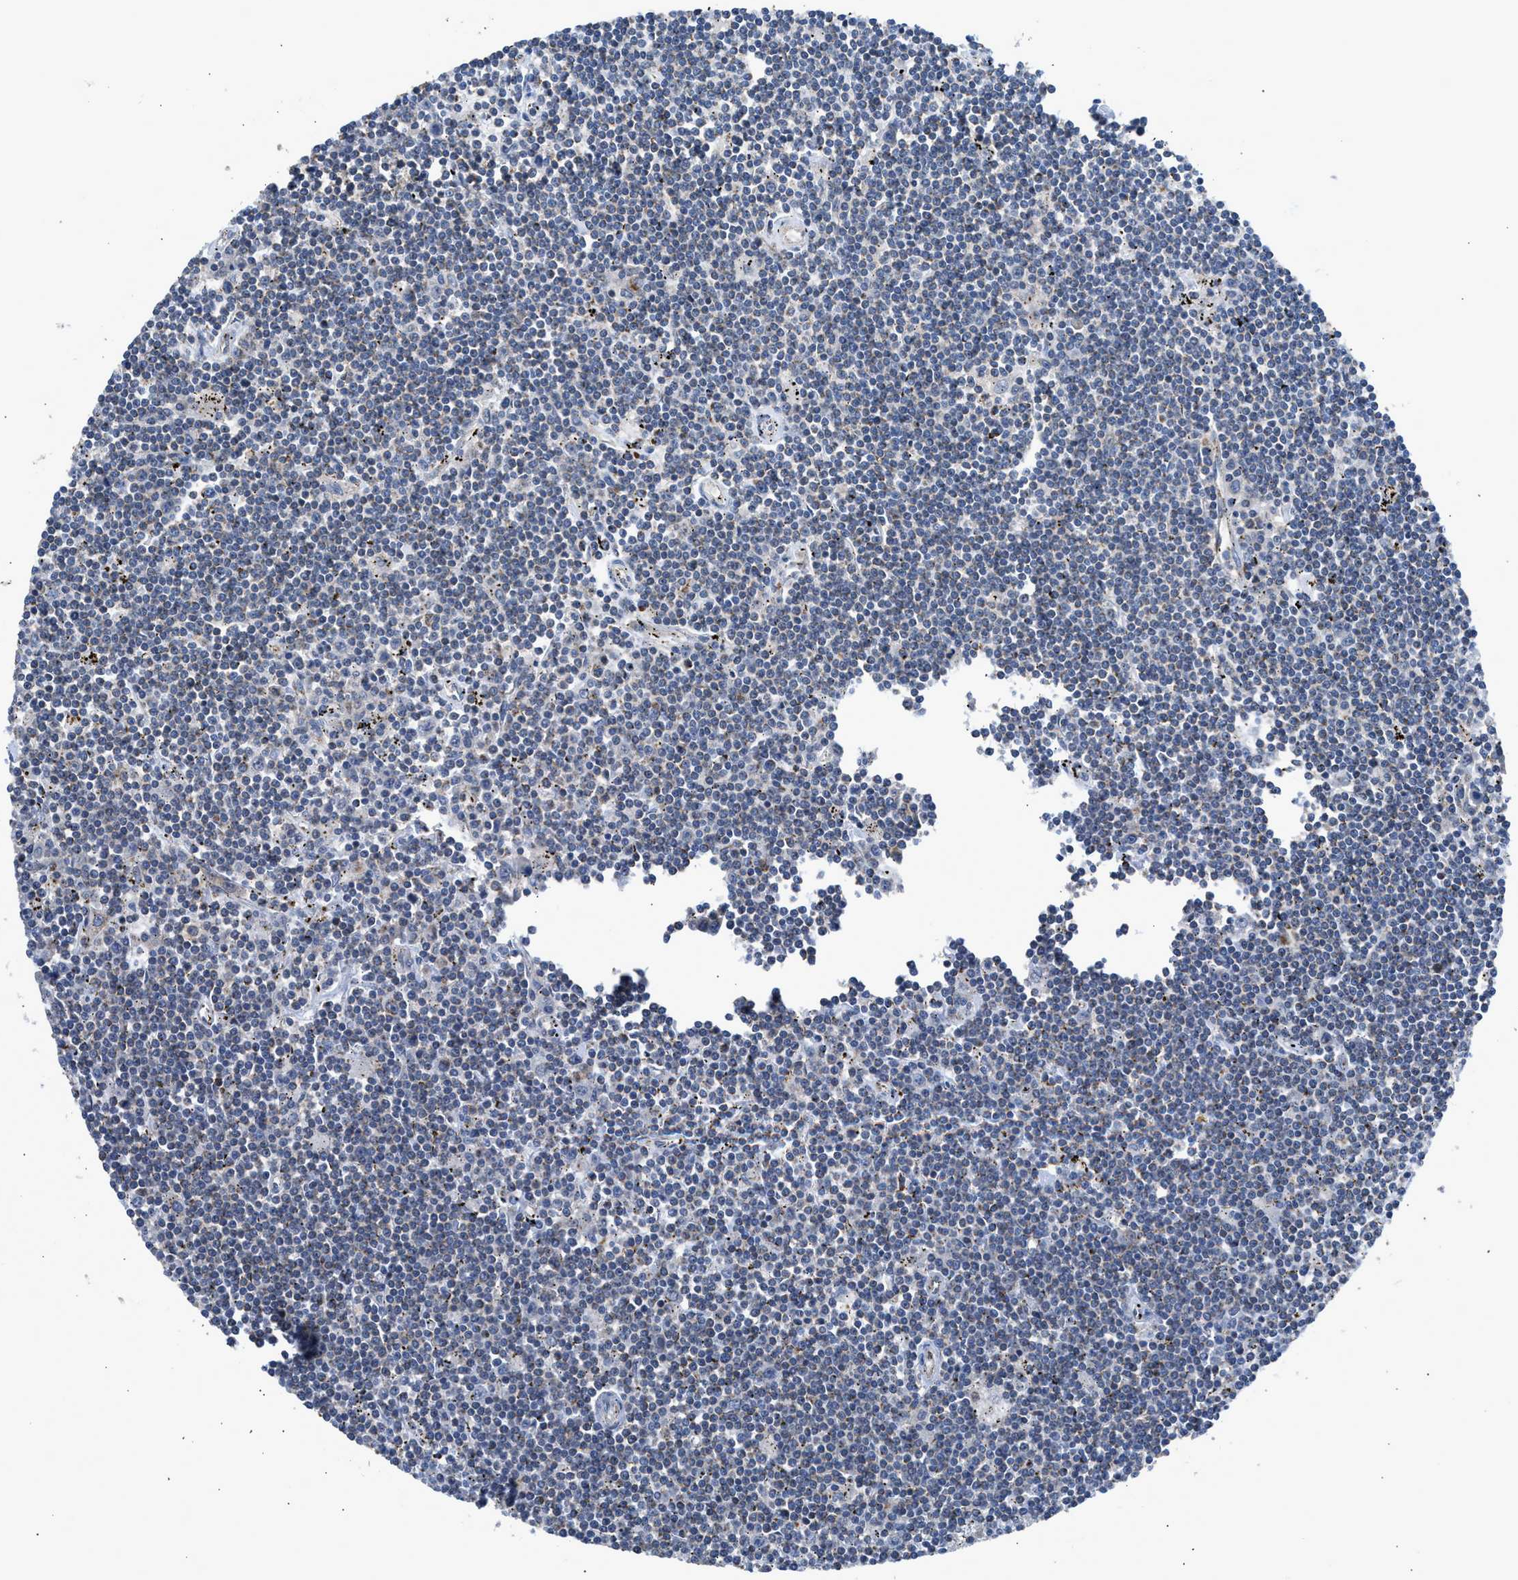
{"staining": {"intensity": "negative", "quantity": "none", "location": "none"}, "tissue": "lymphoma", "cell_type": "Tumor cells", "image_type": "cancer", "snomed": [{"axis": "morphology", "description": "Malignant lymphoma, non-Hodgkin's type, Low grade"}, {"axis": "topography", "description": "Spleen"}], "caption": "This image is of malignant lymphoma, non-Hodgkin's type (low-grade) stained with IHC to label a protein in brown with the nuclei are counter-stained blue. There is no positivity in tumor cells.", "gene": "GOT2", "patient": {"sex": "male", "age": 76}}